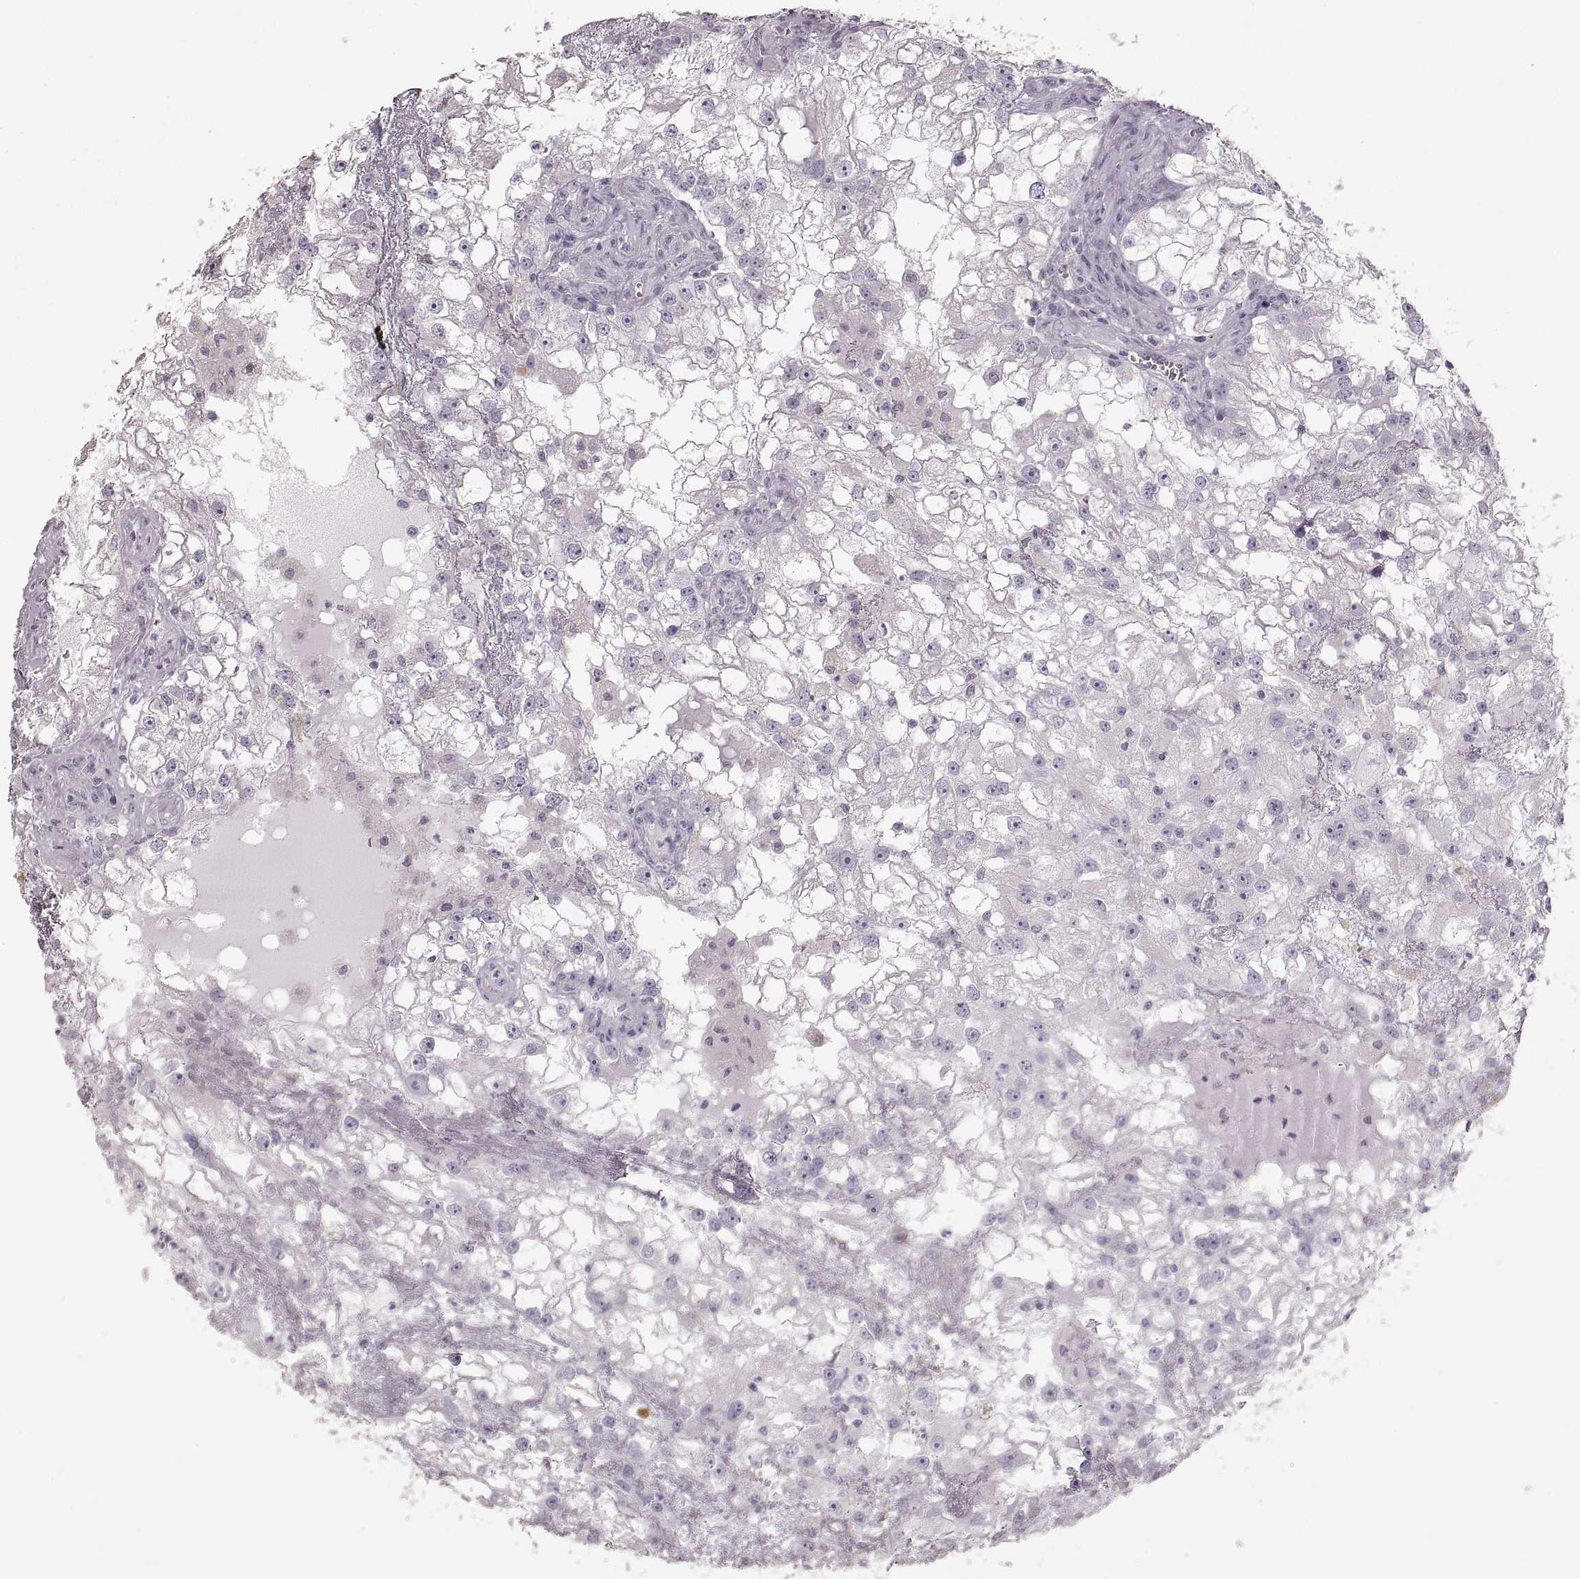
{"staining": {"intensity": "negative", "quantity": "none", "location": "none"}, "tissue": "renal cancer", "cell_type": "Tumor cells", "image_type": "cancer", "snomed": [{"axis": "morphology", "description": "Adenocarcinoma, NOS"}, {"axis": "topography", "description": "Kidney"}], "caption": "Tumor cells are negative for brown protein staining in renal cancer. (Stains: DAB (3,3'-diaminobenzidine) immunohistochemistry (IHC) with hematoxylin counter stain, Microscopy: brightfield microscopy at high magnification).", "gene": "ZP3", "patient": {"sex": "male", "age": 59}}